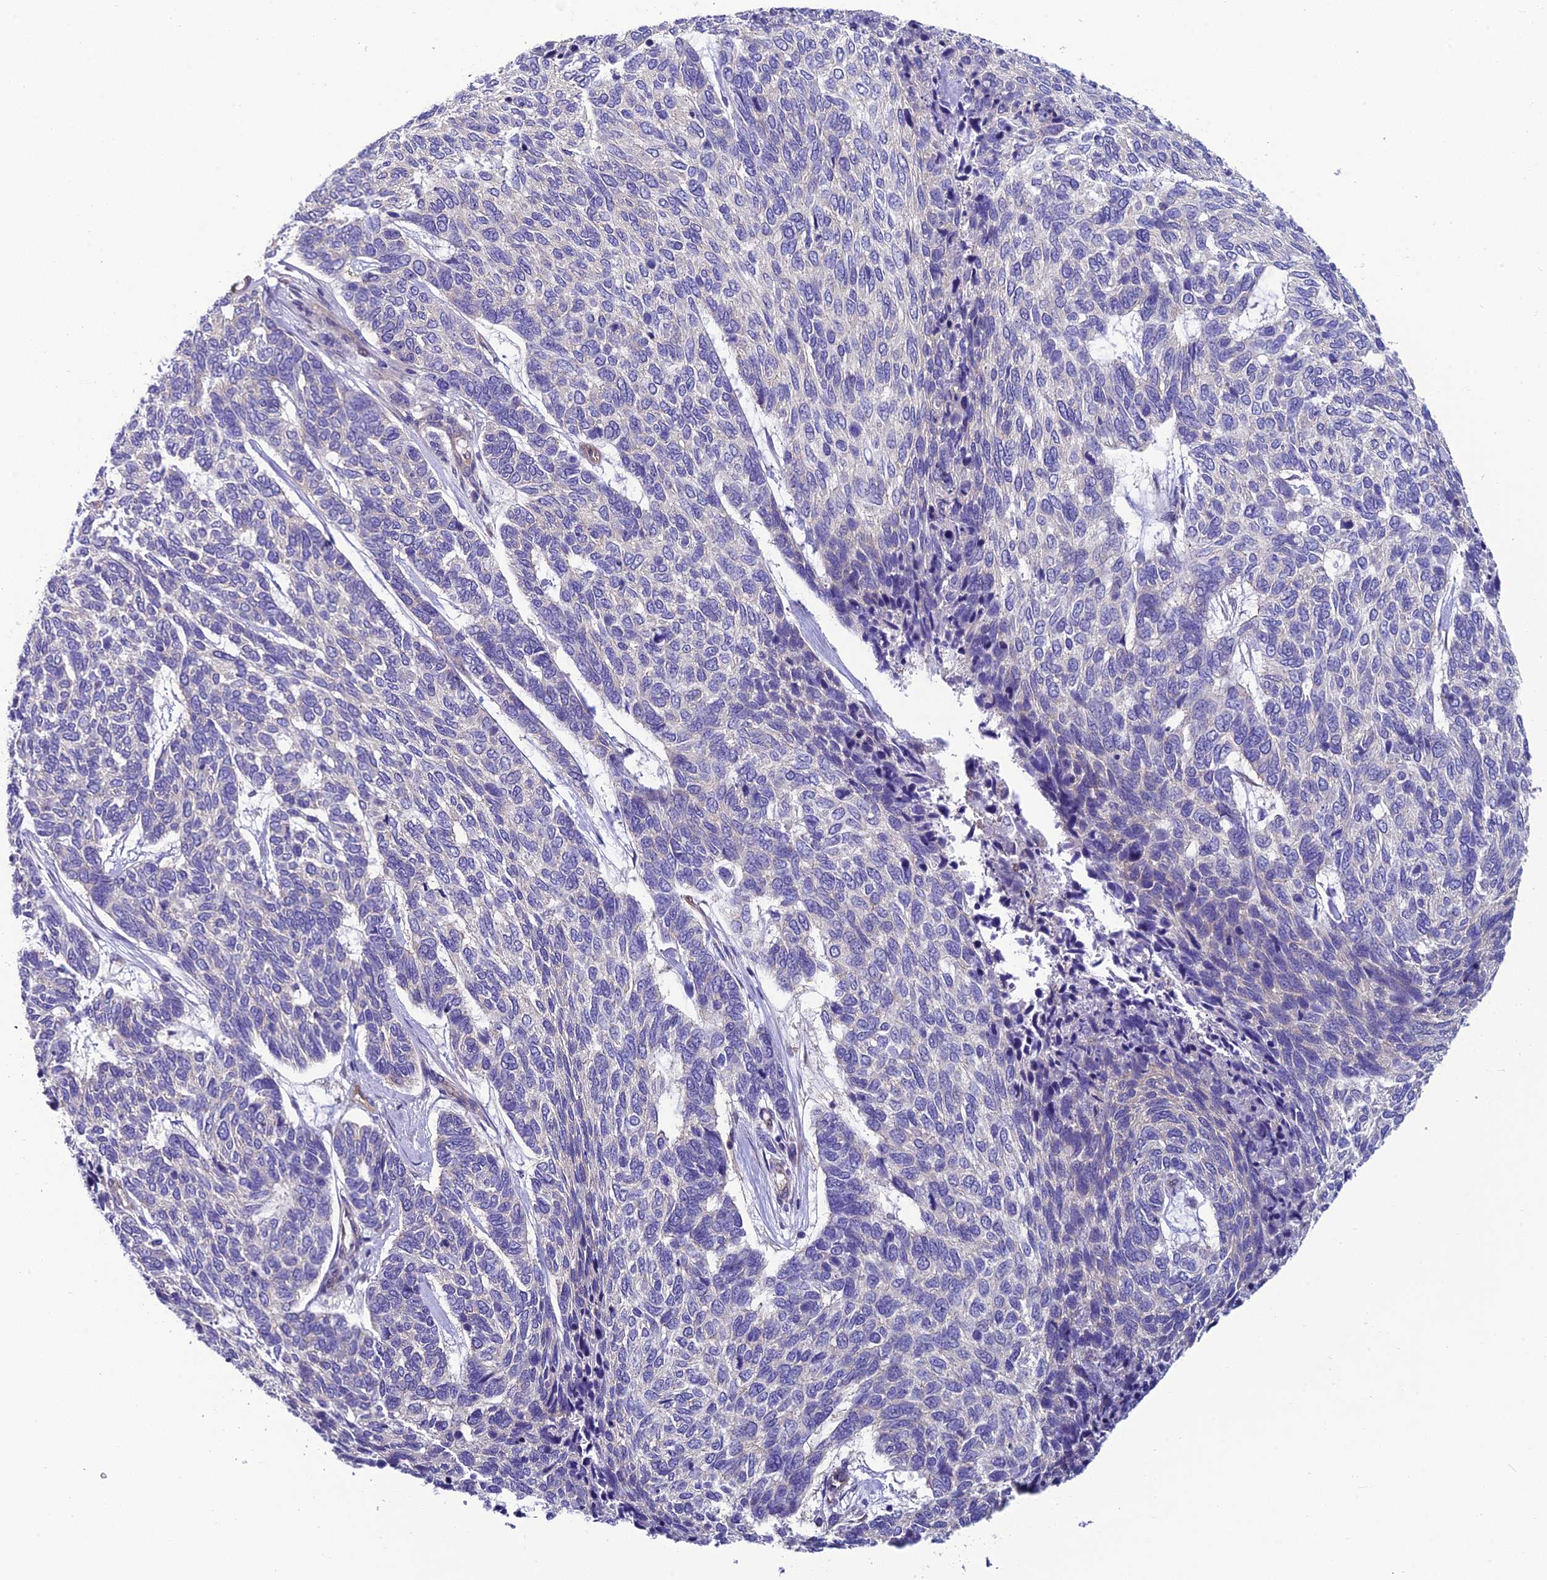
{"staining": {"intensity": "negative", "quantity": "none", "location": "none"}, "tissue": "skin cancer", "cell_type": "Tumor cells", "image_type": "cancer", "snomed": [{"axis": "morphology", "description": "Basal cell carcinoma"}, {"axis": "topography", "description": "Skin"}], "caption": "The IHC histopathology image has no significant positivity in tumor cells of basal cell carcinoma (skin) tissue.", "gene": "PPFIA3", "patient": {"sex": "female", "age": 65}}